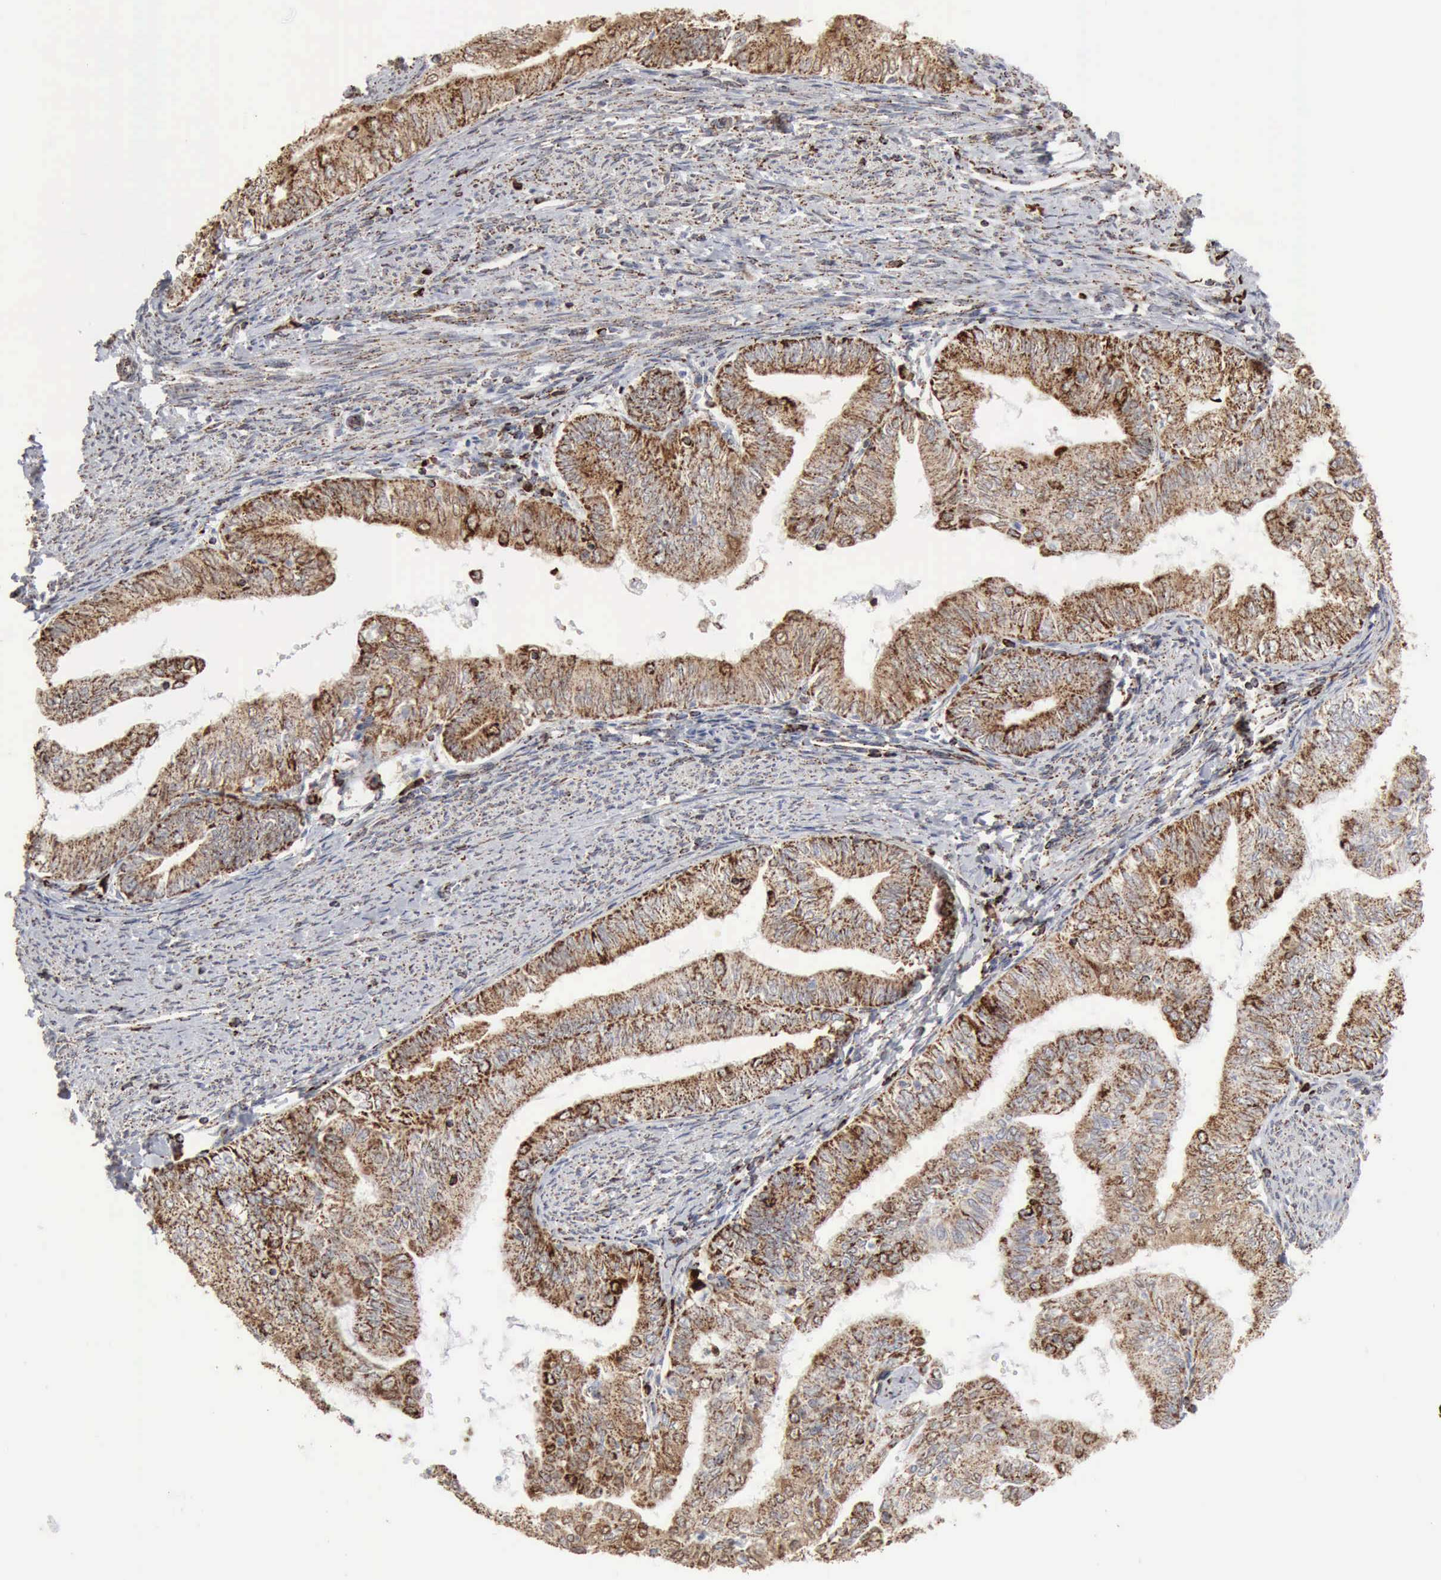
{"staining": {"intensity": "moderate", "quantity": ">75%", "location": "cytoplasmic/membranous"}, "tissue": "endometrial cancer", "cell_type": "Tumor cells", "image_type": "cancer", "snomed": [{"axis": "morphology", "description": "Adenocarcinoma, NOS"}, {"axis": "topography", "description": "Endometrium"}], "caption": "Adenocarcinoma (endometrial) stained for a protein (brown) displays moderate cytoplasmic/membranous positive expression in approximately >75% of tumor cells.", "gene": "ACO2", "patient": {"sex": "female", "age": 66}}